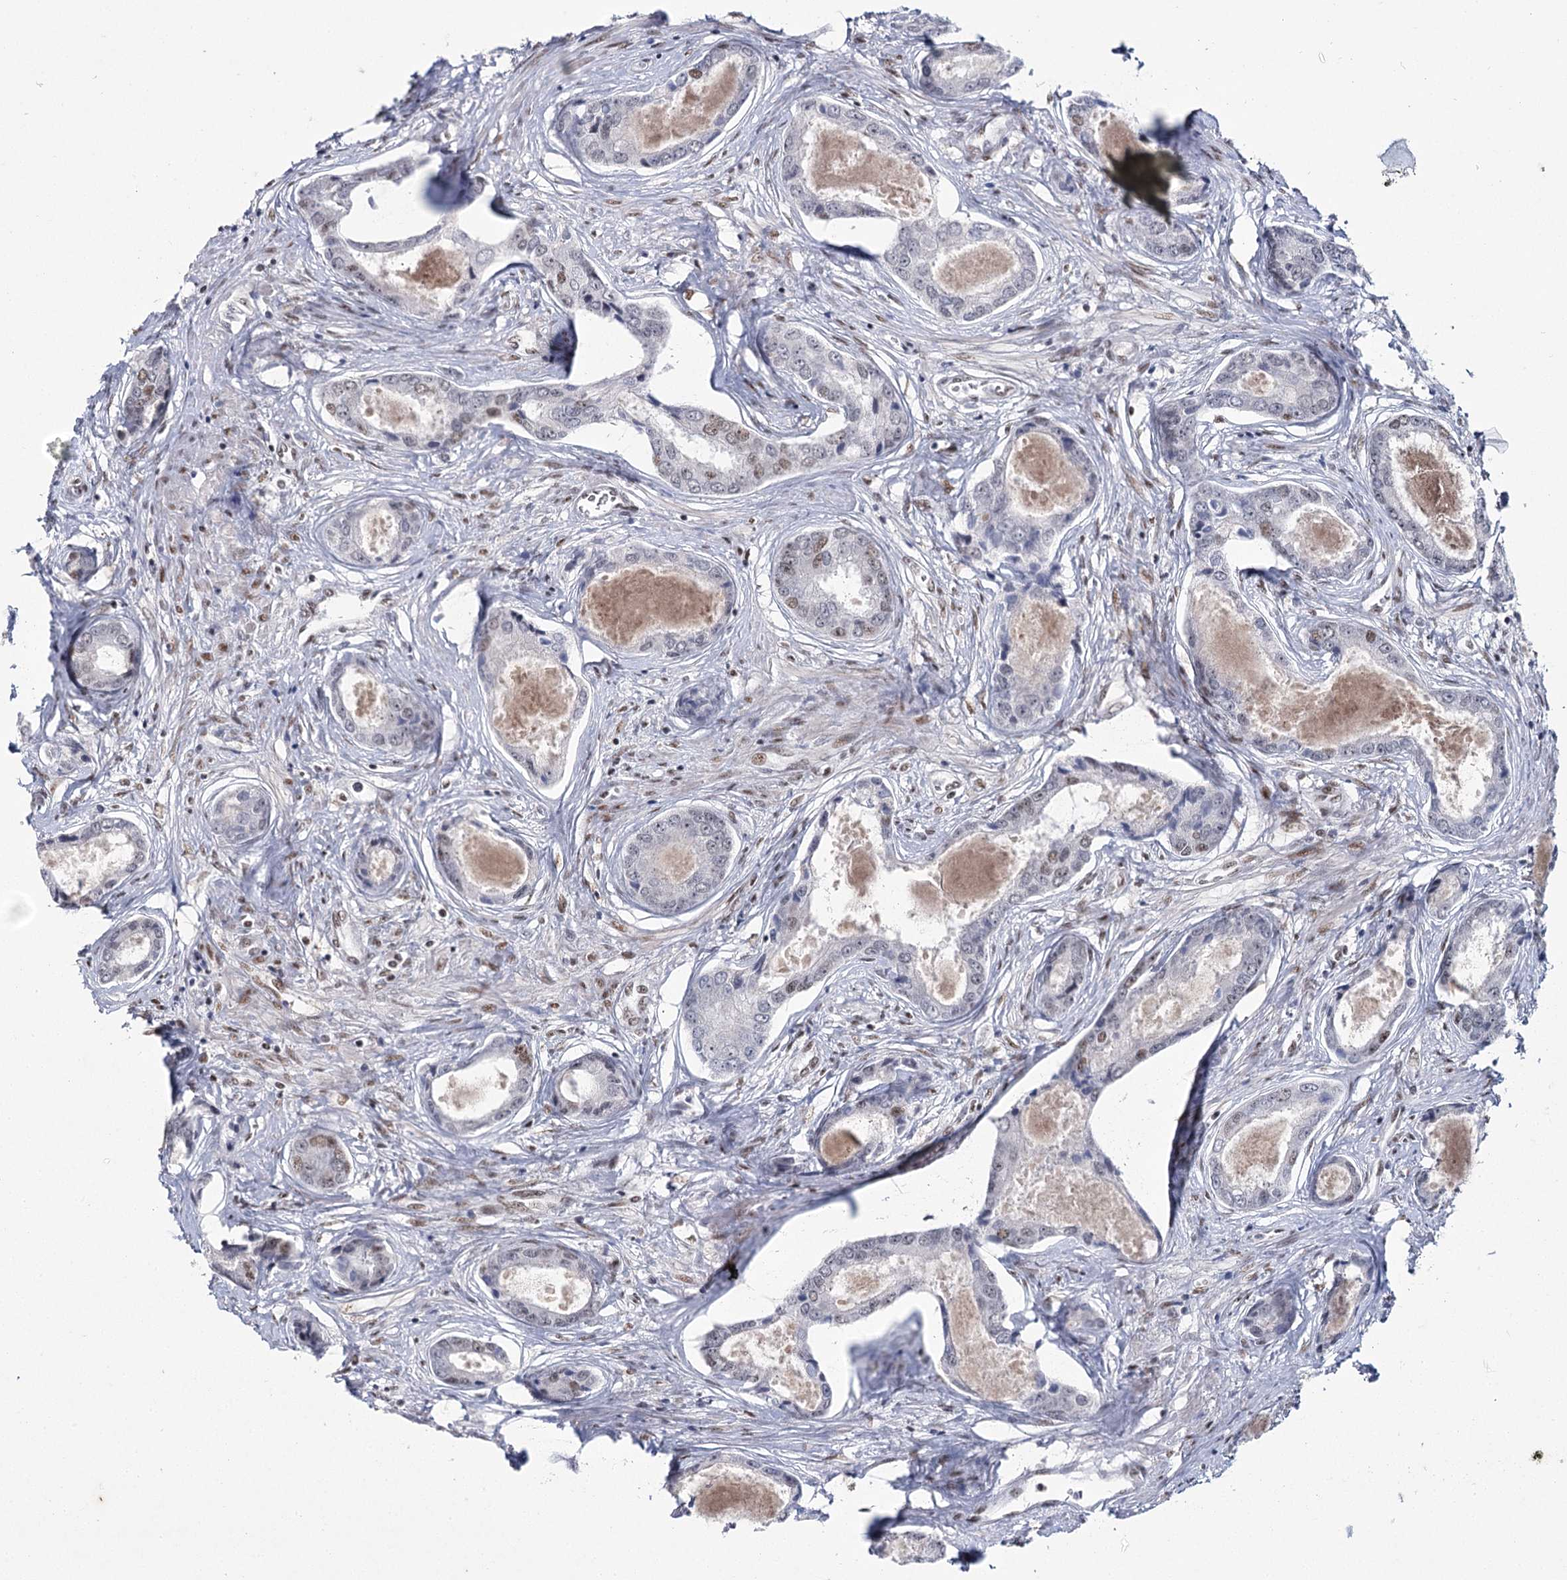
{"staining": {"intensity": "moderate", "quantity": "25%-75%", "location": "nuclear"}, "tissue": "prostate cancer", "cell_type": "Tumor cells", "image_type": "cancer", "snomed": [{"axis": "morphology", "description": "Adenocarcinoma, Low grade"}, {"axis": "topography", "description": "Prostate"}], "caption": "The micrograph shows a brown stain indicating the presence of a protein in the nuclear of tumor cells in adenocarcinoma (low-grade) (prostate). Nuclei are stained in blue.", "gene": "SCAF8", "patient": {"sex": "male", "age": 68}}